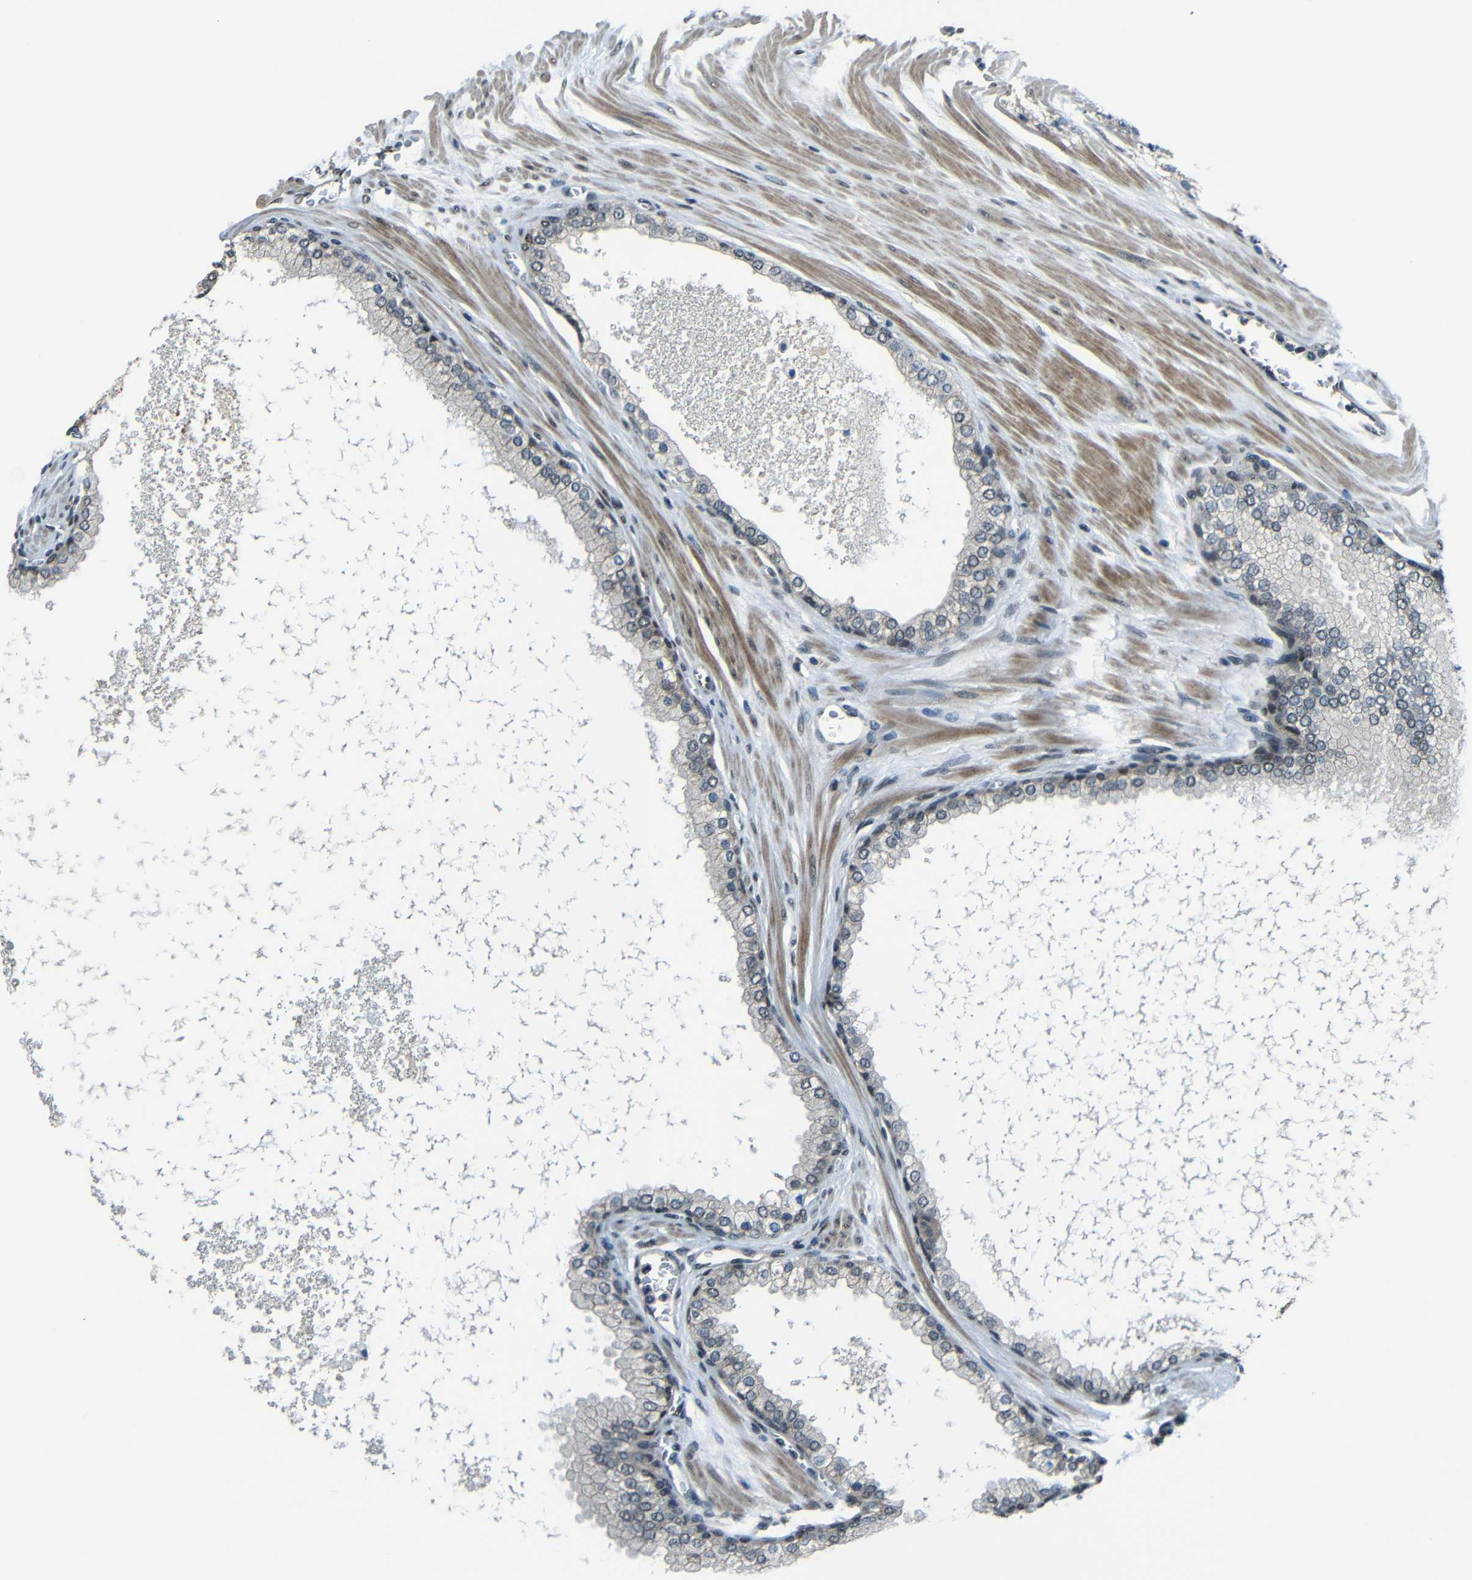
{"staining": {"intensity": "negative", "quantity": "none", "location": "none"}, "tissue": "prostate cancer", "cell_type": "Tumor cells", "image_type": "cancer", "snomed": [{"axis": "morphology", "description": "Adenocarcinoma, High grade"}, {"axis": "topography", "description": "Prostate"}], "caption": "This is an immunohistochemistry (IHC) photomicrograph of prostate adenocarcinoma (high-grade). There is no positivity in tumor cells.", "gene": "PSIP1", "patient": {"sex": "male", "age": 65}}